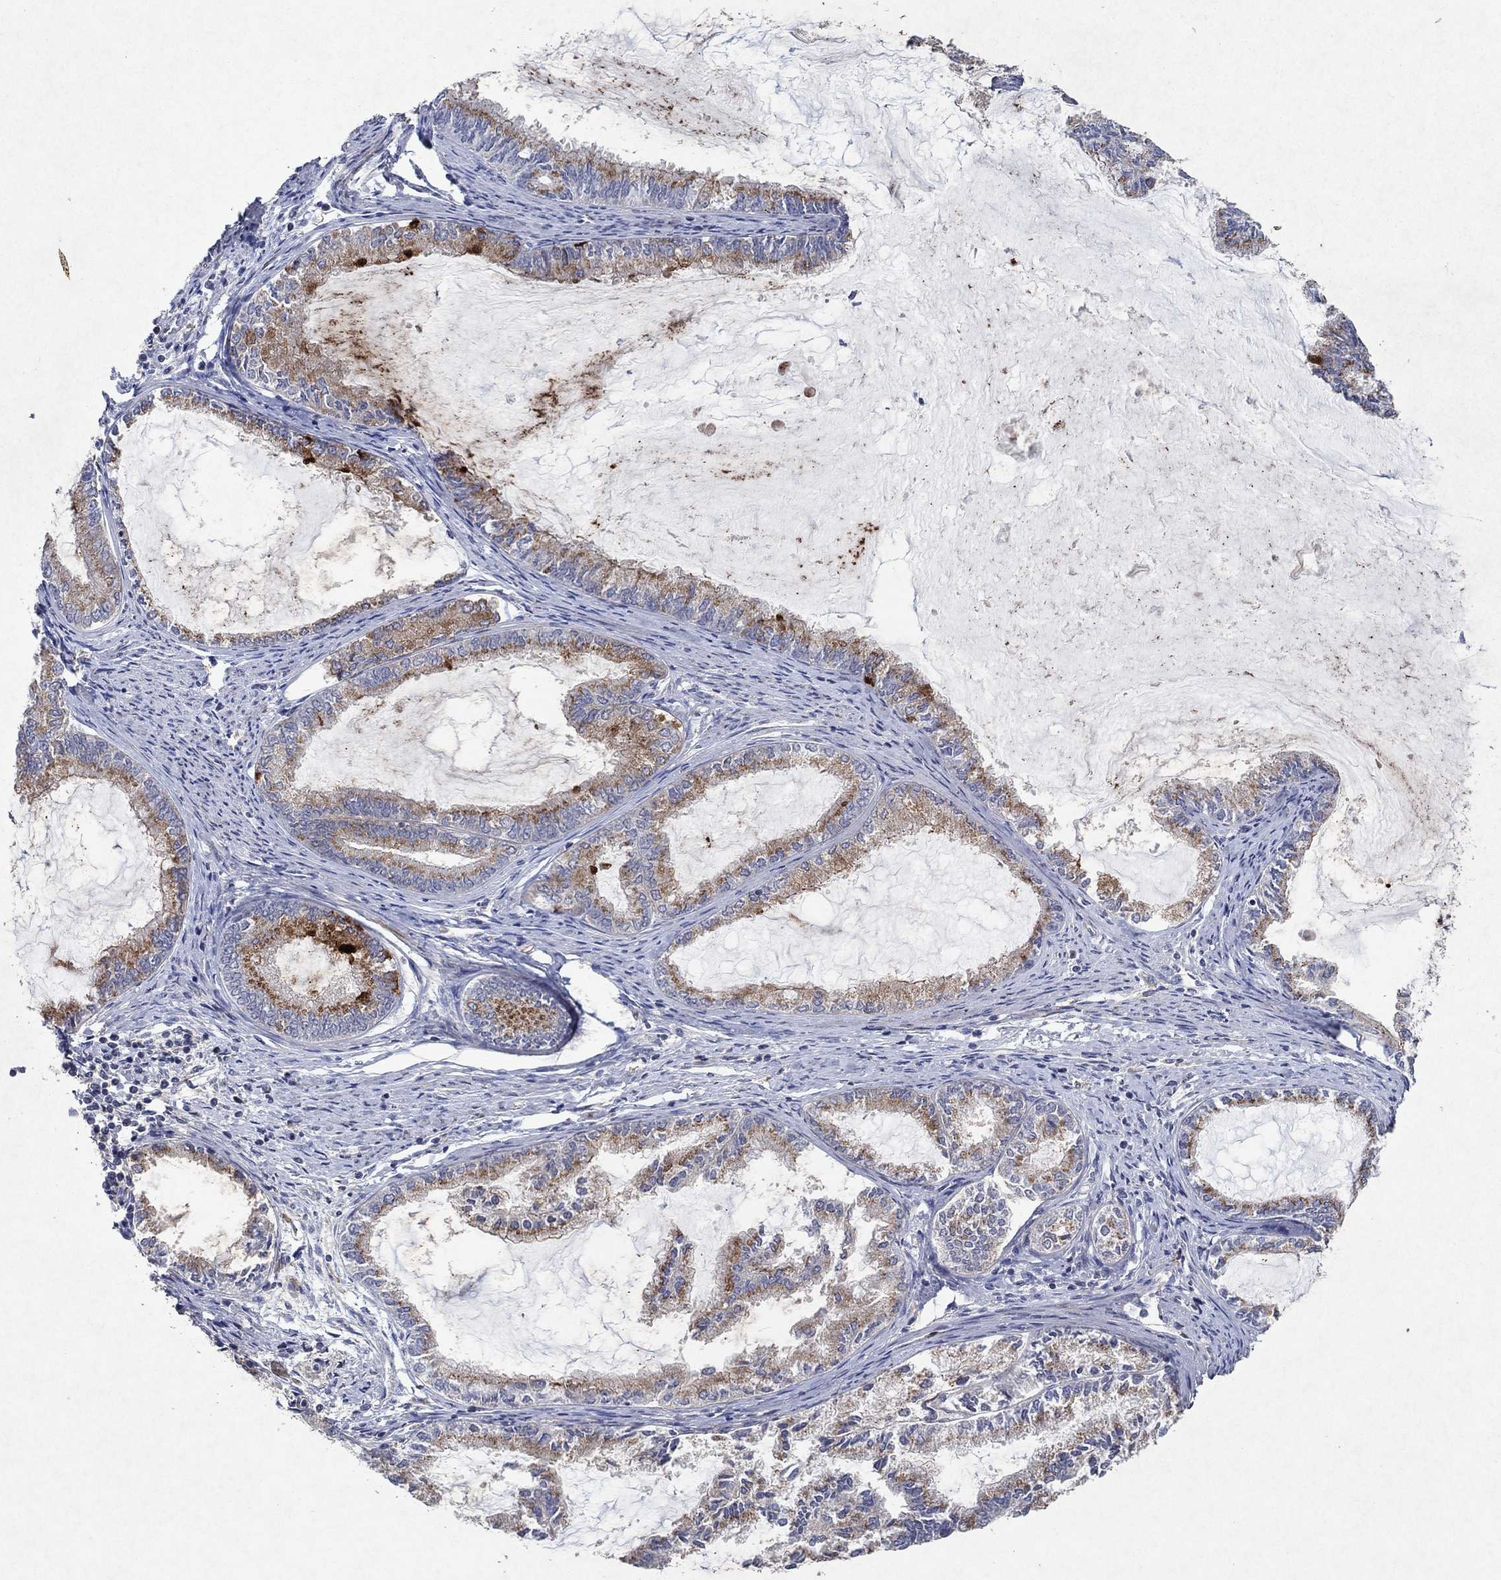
{"staining": {"intensity": "strong", "quantity": "25%-75%", "location": "cytoplasmic/membranous"}, "tissue": "endometrial cancer", "cell_type": "Tumor cells", "image_type": "cancer", "snomed": [{"axis": "morphology", "description": "Adenocarcinoma, NOS"}, {"axis": "topography", "description": "Endometrium"}], "caption": "Endometrial adenocarcinoma stained for a protein (brown) displays strong cytoplasmic/membranous positive staining in about 25%-75% of tumor cells.", "gene": "FRG1", "patient": {"sex": "female", "age": 86}}